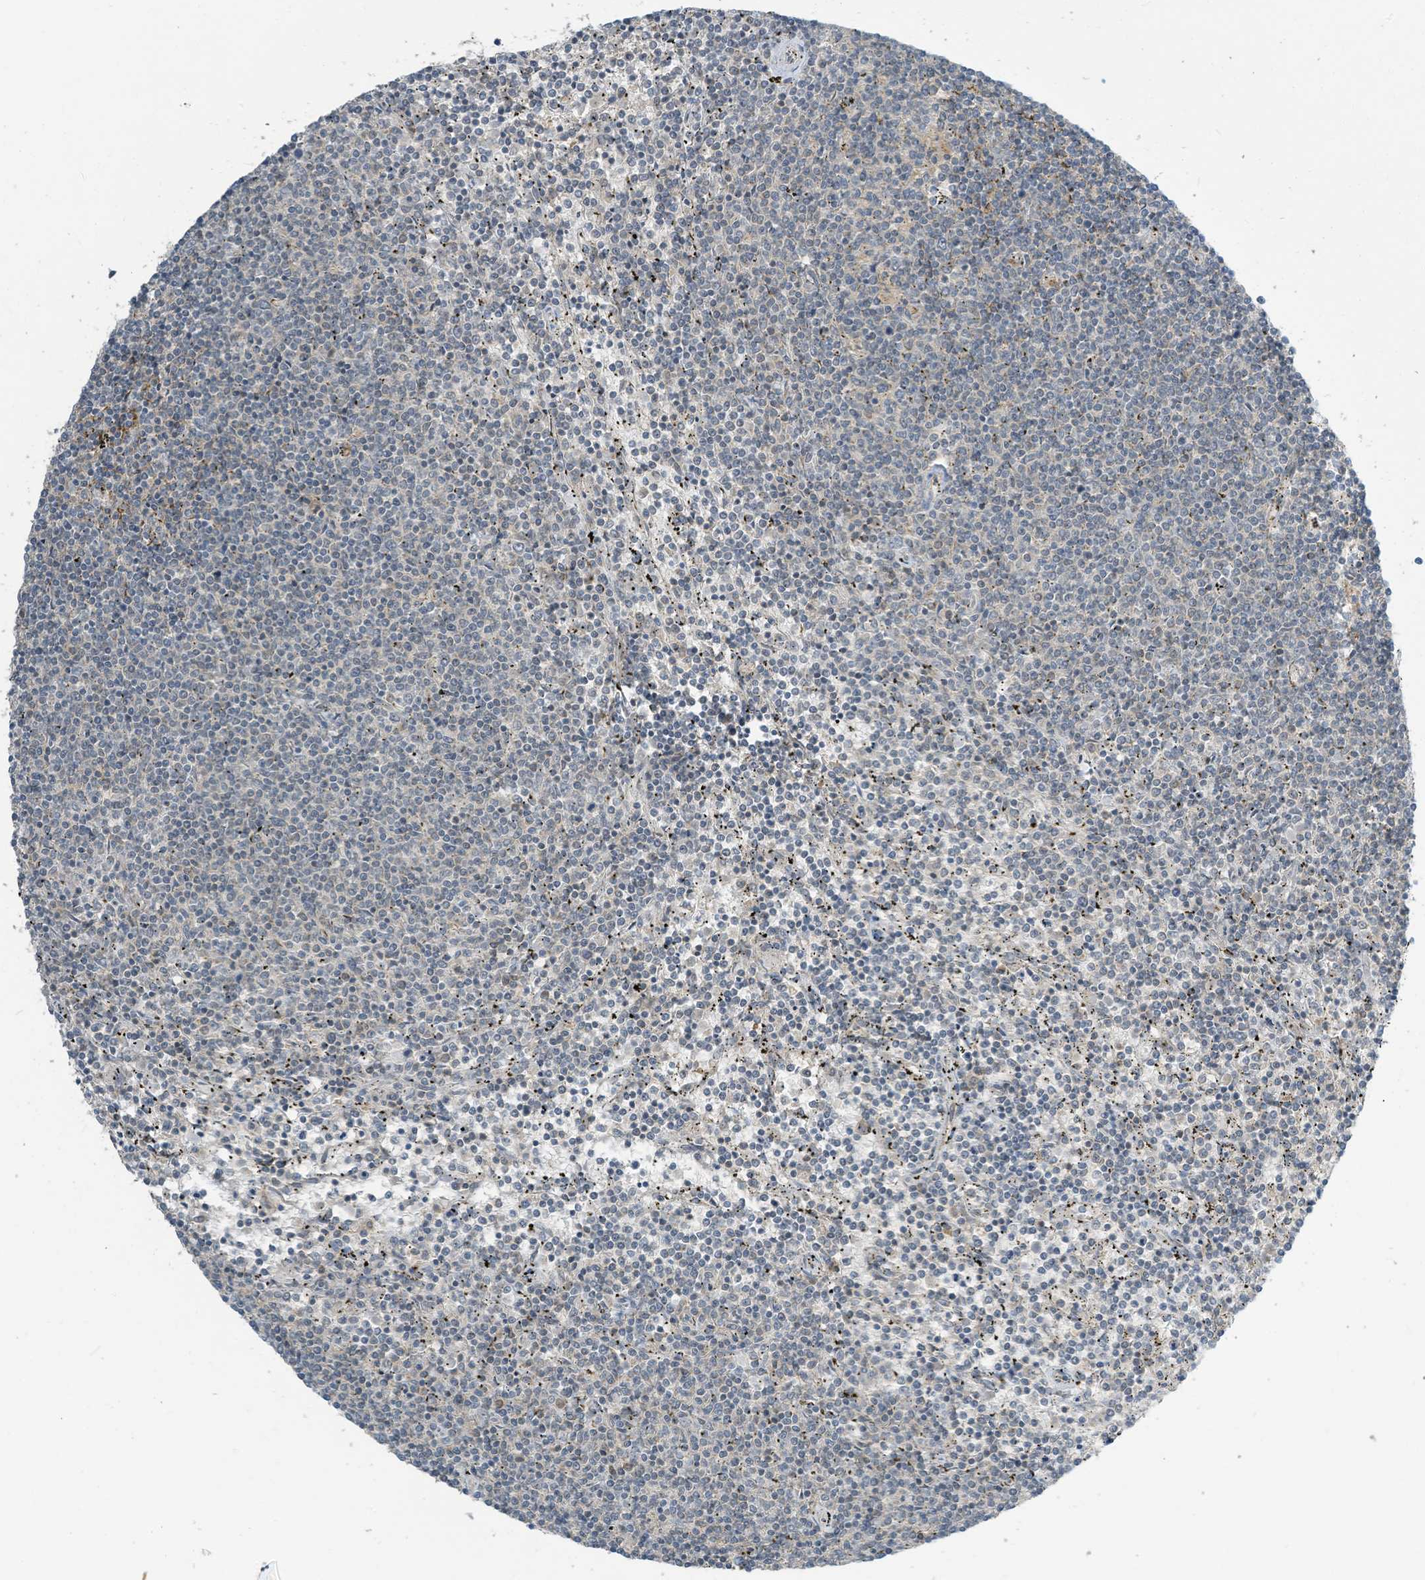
{"staining": {"intensity": "negative", "quantity": "none", "location": "none"}, "tissue": "lymphoma", "cell_type": "Tumor cells", "image_type": "cancer", "snomed": [{"axis": "morphology", "description": "Malignant lymphoma, non-Hodgkin's type, Low grade"}, {"axis": "topography", "description": "Spleen"}], "caption": "DAB immunohistochemical staining of lymphoma shows no significant expression in tumor cells.", "gene": "PARVG", "patient": {"sex": "female", "age": 50}}